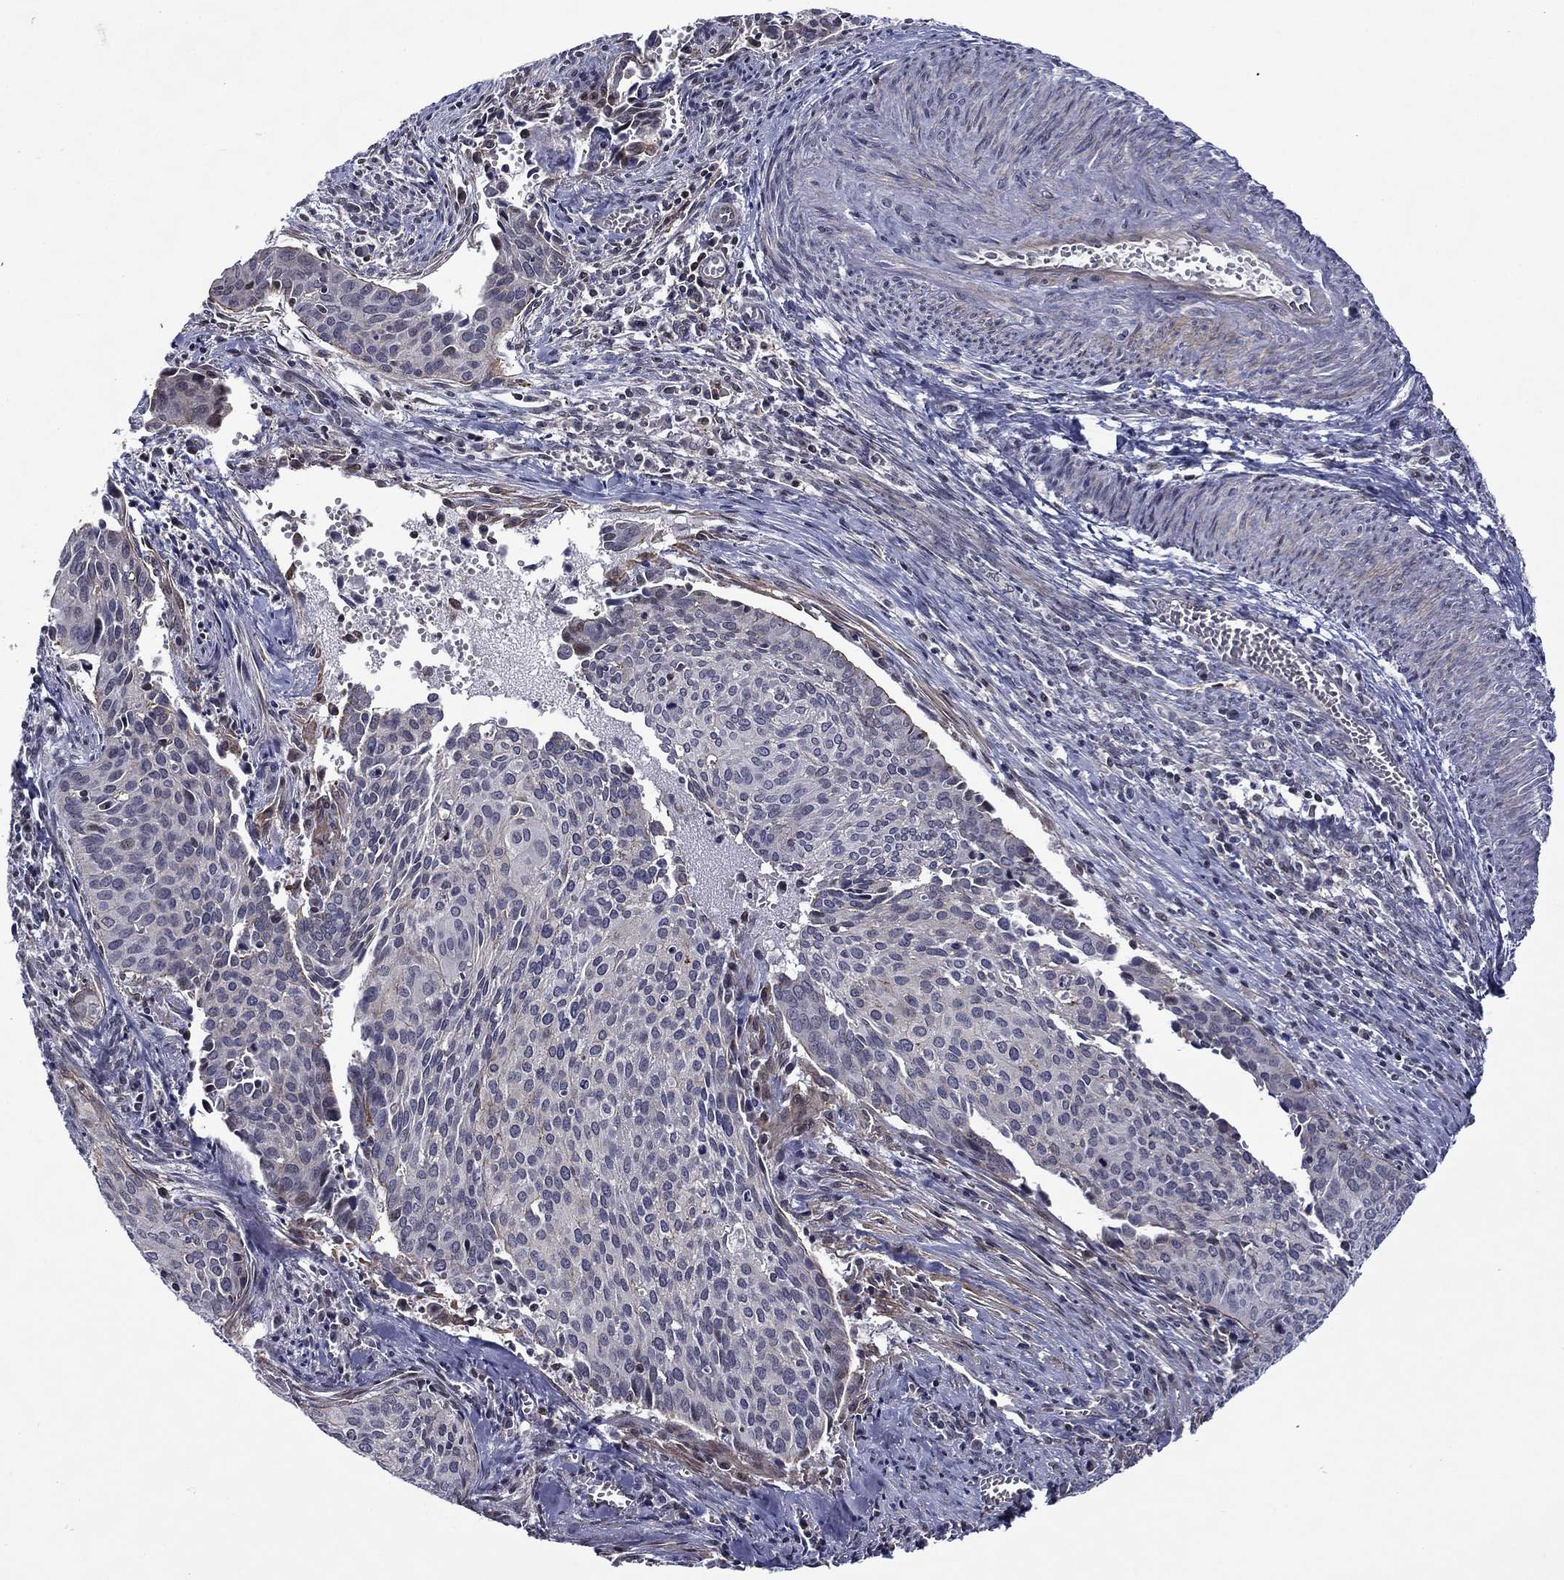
{"staining": {"intensity": "negative", "quantity": "none", "location": "none"}, "tissue": "cervical cancer", "cell_type": "Tumor cells", "image_type": "cancer", "snomed": [{"axis": "morphology", "description": "Squamous cell carcinoma, NOS"}, {"axis": "topography", "description": "Cervix"}], "caption": "Immunohistochemistry (IHC) image of cervical squamous cell carcinoma stained for a protein (brown), which demonstrates no positivity in tumor cells. (DAB IHC with hematoxylin counter stain).", "gene": "B3GAT1", "patient": {"sex": "female", "age": 29}}